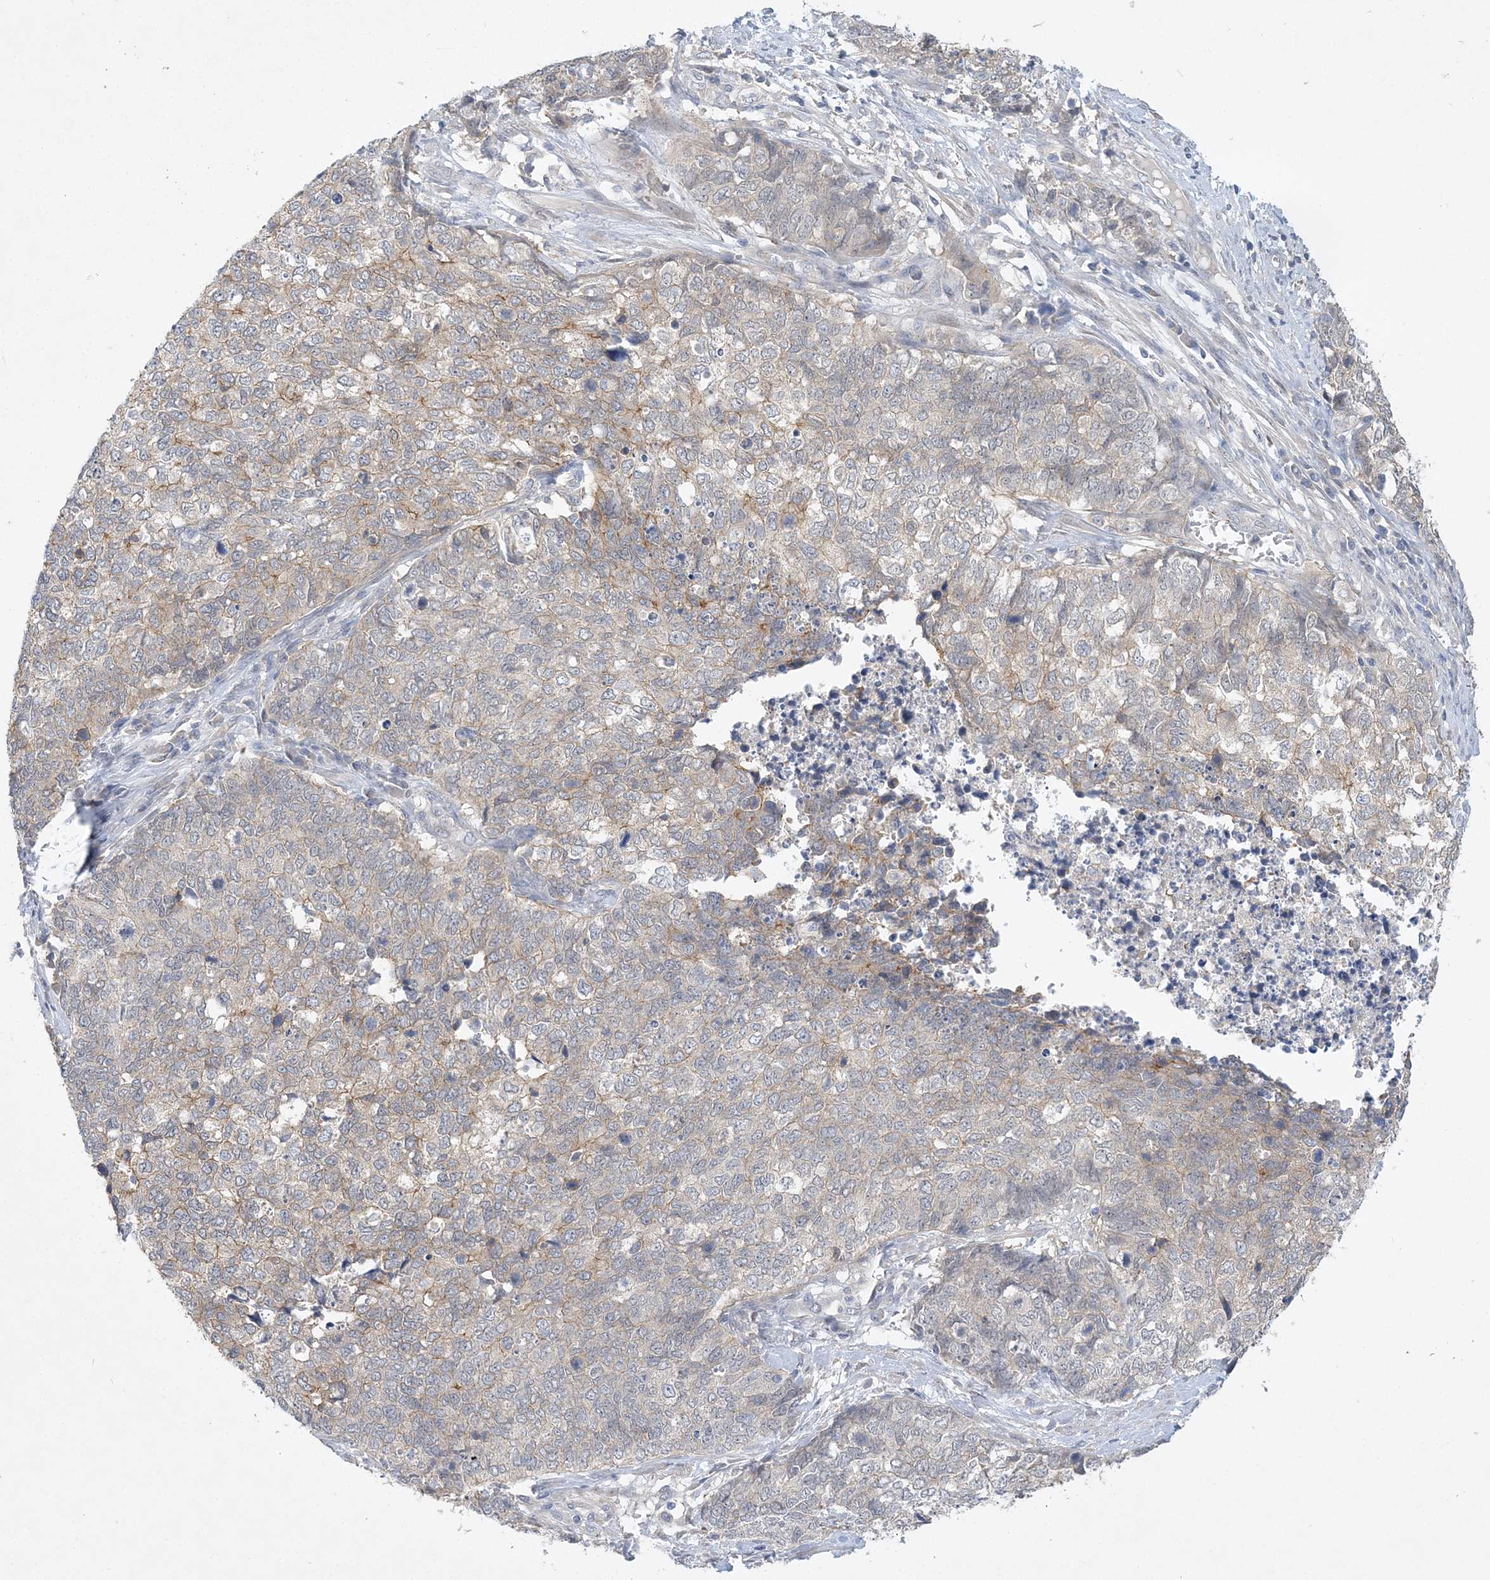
{"staining": {"intensity": "moderate", "quantity": "<25%", "location": "cytoplasmic/membranous"}, "tissue": "cervical cancer", "cell_type": "Tumor cells", "image_type": "cancer", "snomed": [{"axis": "morphology", "description": "Squamous cell carcinoma, NOS"}, {"axis": "topography", "description": "Cervix"}], "caption": "Cervical squamous cell carcinoma stained with DAB immunohistochemistry (IHC) reveals low levels of moderate cytoplasmic/membranous expression in about <25% of tumor cells.", "gene": "ANKRD35", "patient": {"sex": "female", "age": 63}}